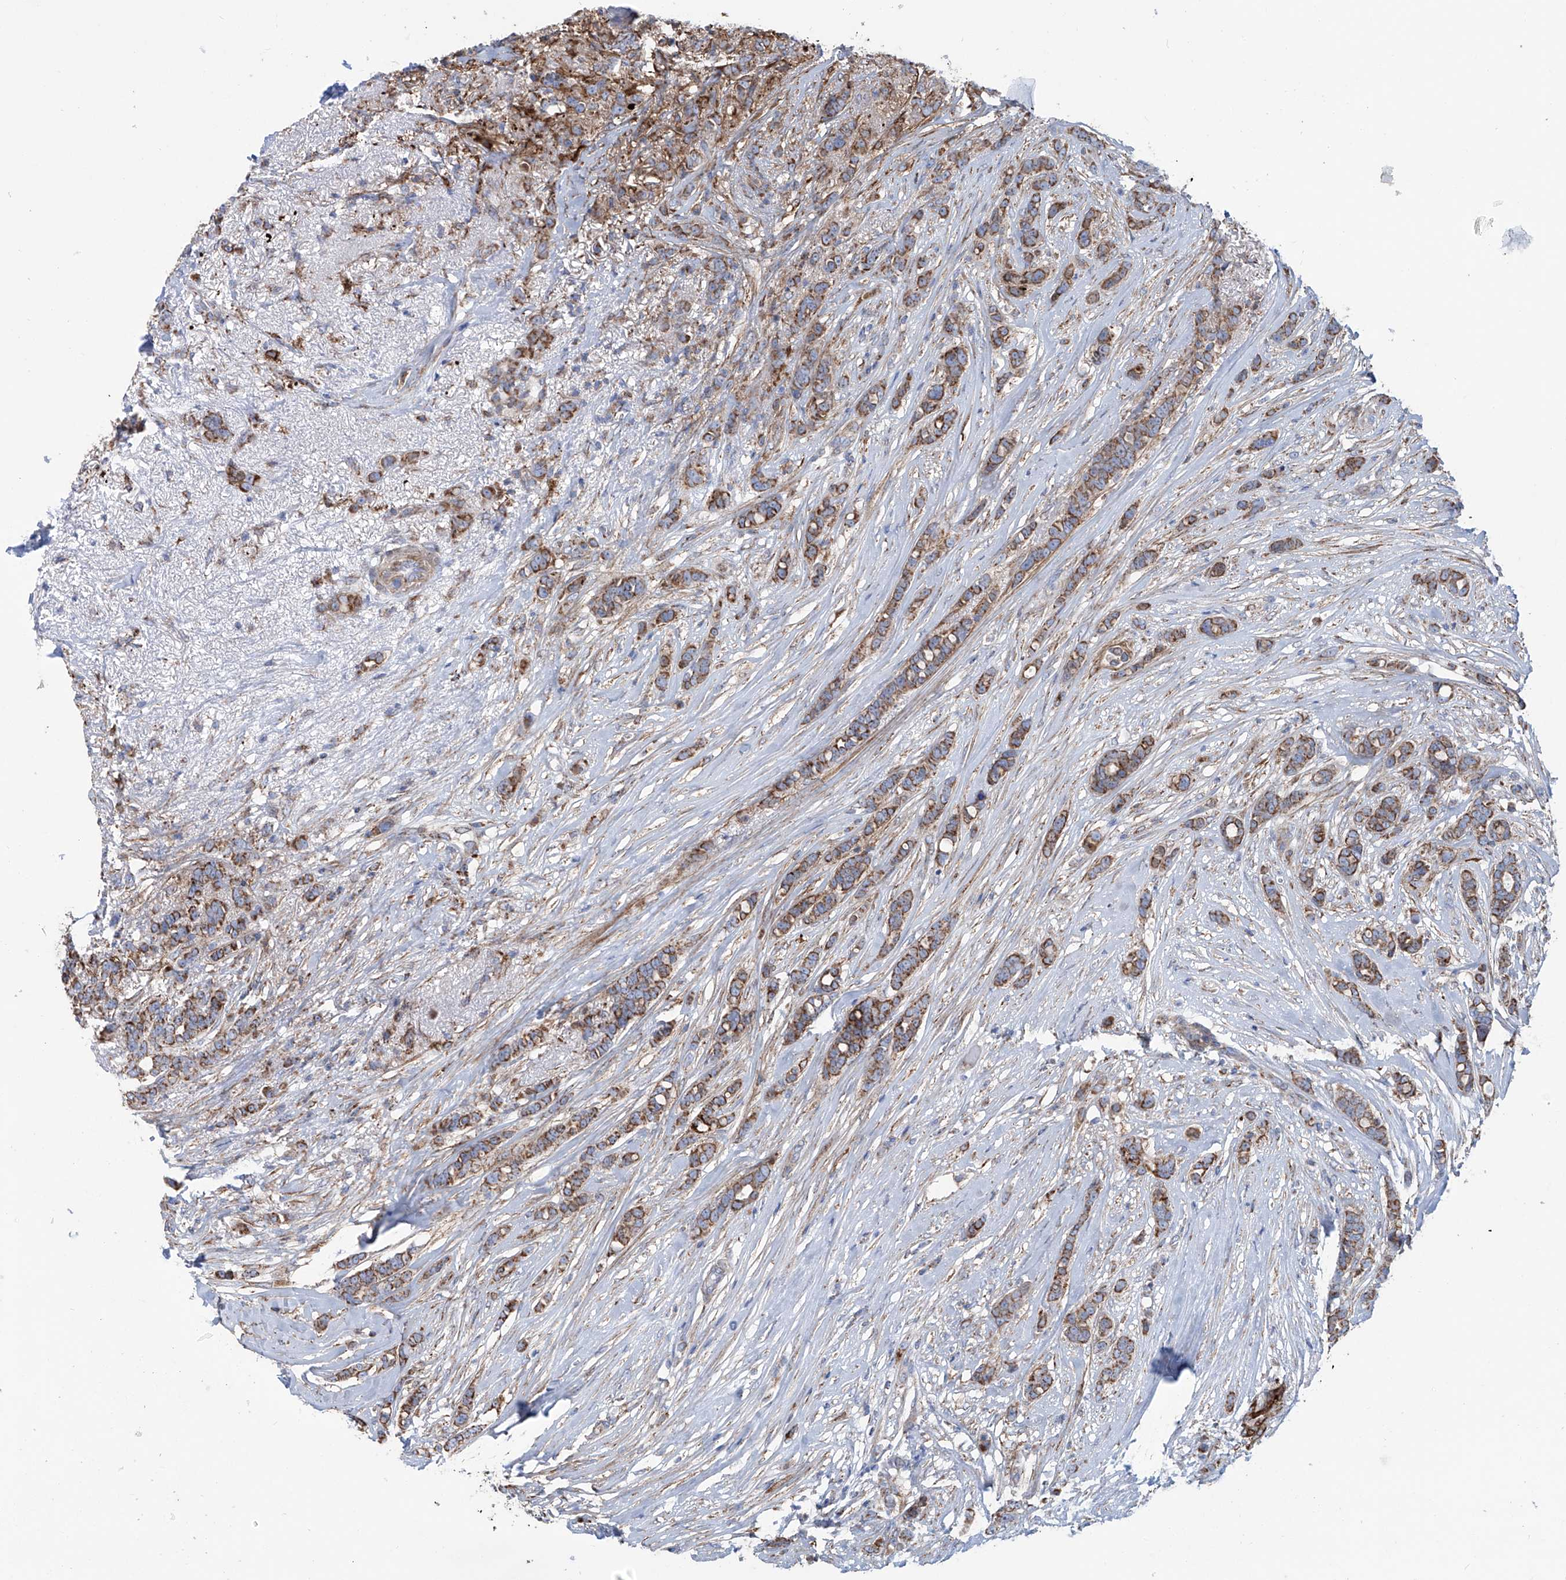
{"staining": {"intensity": "moderate", "quantity": ">75%", "location": "cytoplasmic/membranous"}, "tissue": "breast cancer", "cell_type": "Tumor cells", "image_type": "cancer", "snomed": [{"axis": "morphology", "description": "Lobular carcinoma"}, {"axis": "topography", "description": "Breast"}], "caption": "Immunohistochemistry of human breast cancer shows medium levels of moderate cytoplasmic/membranous positivity in approximately >75% of tumor cells.", "gene": "ALDH6A1", "patient": {"sex": "female", "age": 51}}